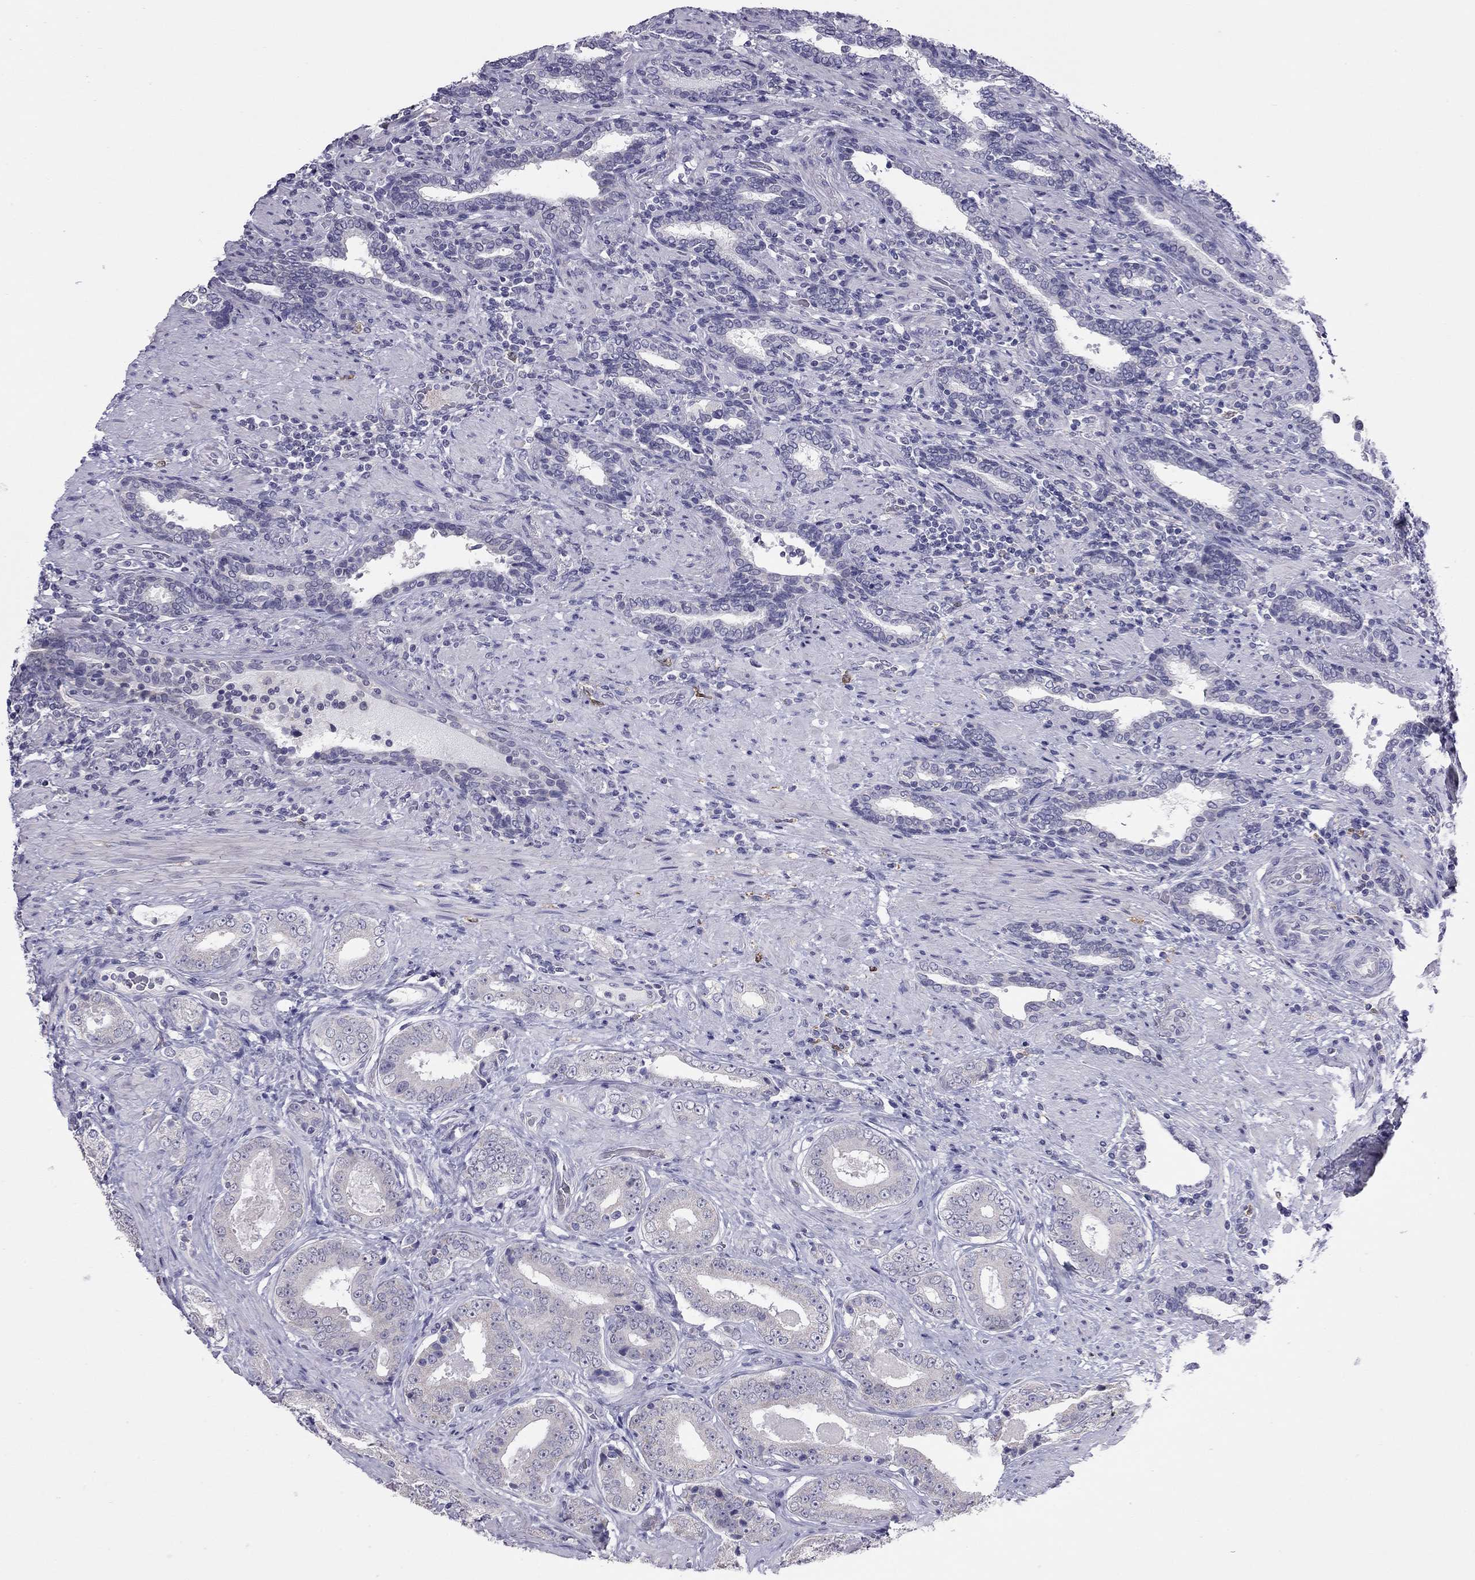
{"staining": {"intensity": "negative", "quantity": "none", "location": "none"}, "tissue": "prostate cancer", "cell_type": "Tumor cells", "image_type": "cancer", "snomed": [{"axis": "morphology", "description": "Adenocarcinoma, Low grade"}, {"axis": "topography", "description": "Prostate and seminal vesicle, NOS"}], "caption": "Immunohistochemistry (IHC) image of human prostate cancer stained for a protein (brown), which shows no staining in tumor cells. (DAB (3,3'-diaminobenzidine) immunohistochemistry with hematoxylin counter stain).", "gene": "PPP1R3A", "patient": {"sex": "male", "age": 61}}